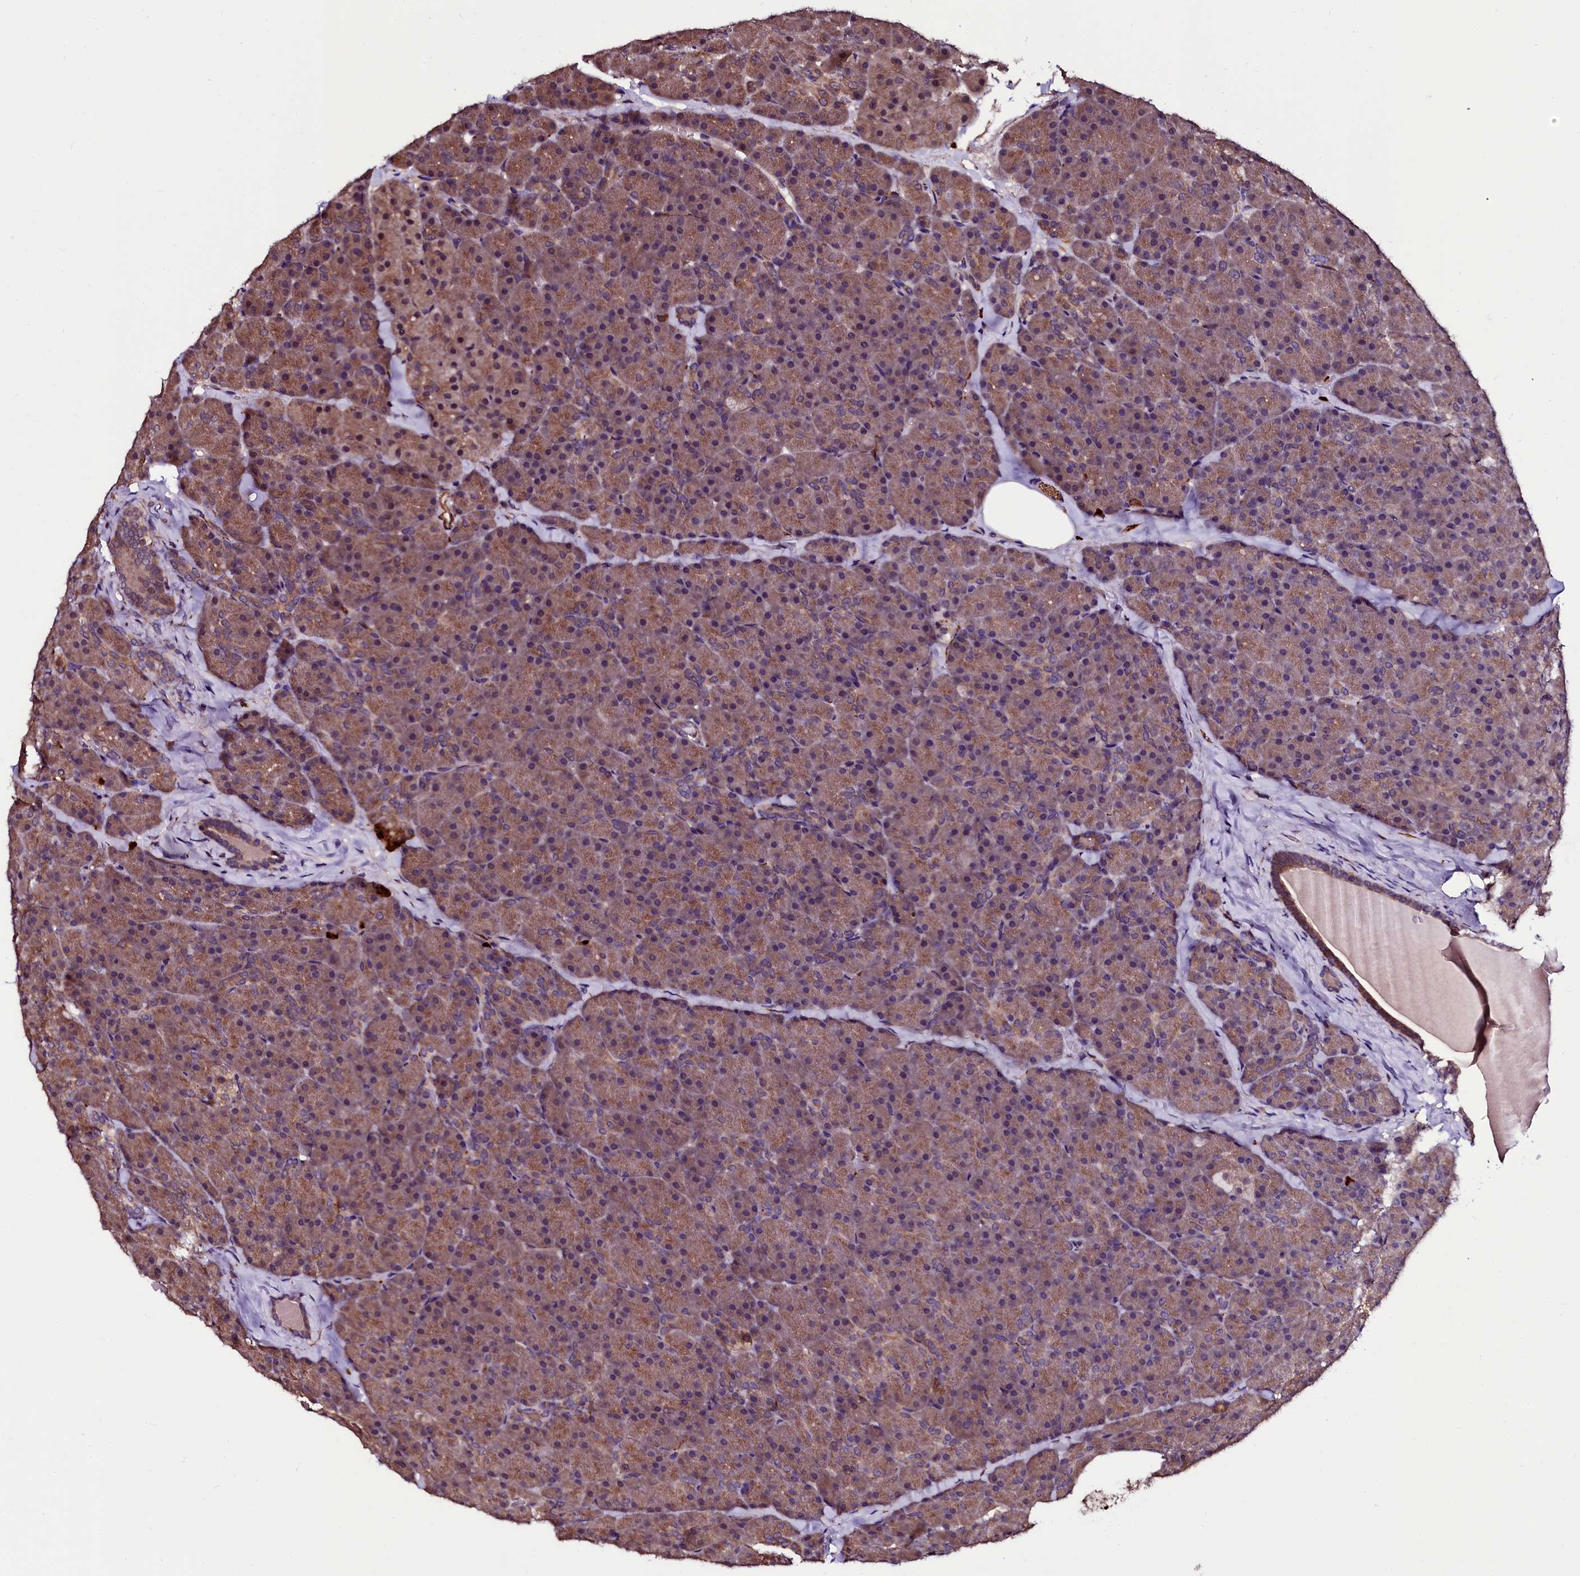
{"staining": {"intensity": "moderate", "quantity": ">75%", "location": "cytoplasmic/membranous,nuclear"}, "tissue": "pancreas", "cell_type": "Exocrine glandular cells", "image_type": "normal", "snomed": [{"axis": "morphology", "description": "Normal tissue, NOS"}, {"axis": "topography", "description": "Pancreas"}], "caption": "IHC histopathology image of normal human pancreas stained for a protein (brown), which demonstrates medium levels of moderate cytoplasmic/membranous,nuclear staining in about >75% of exocrine glandular cells.", "gene": "N4BP1", "patient": {"sex": "male", "age": 36}}